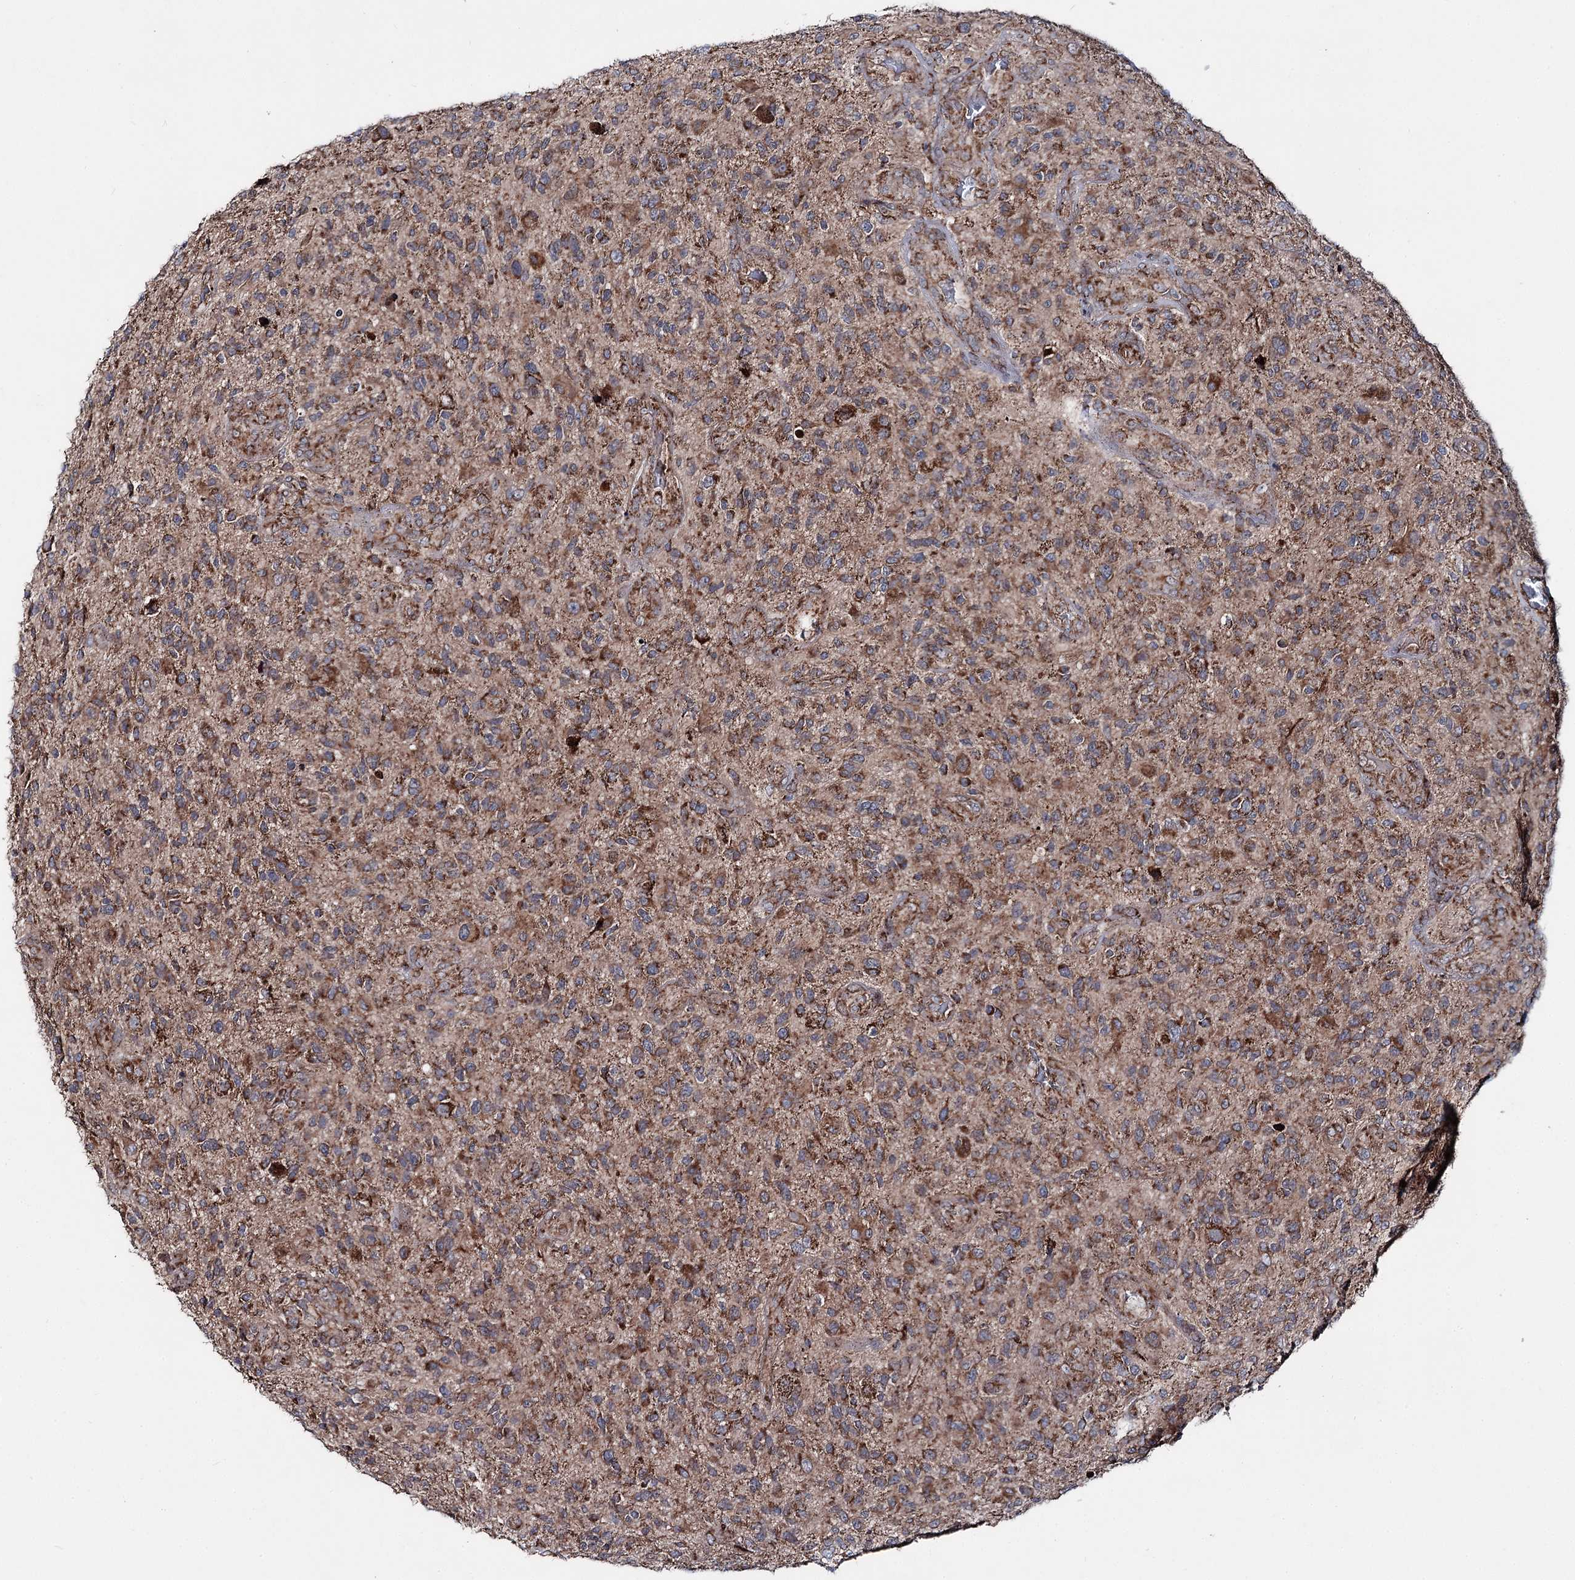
{"staining": {"intensity": "moderate", "quantity": ">75%", "location": "cytoplasmic/membranous"}, "tissue": "glioma", "cell_type": "Tumor cells", "image_type": "cancer", "snomed": [{"axis": "morphology", "description": "Glioma, malignant, High grade"}, {"axis": "topography", "description": "Brain"}], "caption": "Moderate cytoplasmic/membranous protein expression is identified in about >75% of tumor cells in malignant high-grade glioma.", "gene": "MSANTD2", "patient": {"sex": "male", "age": 47}}